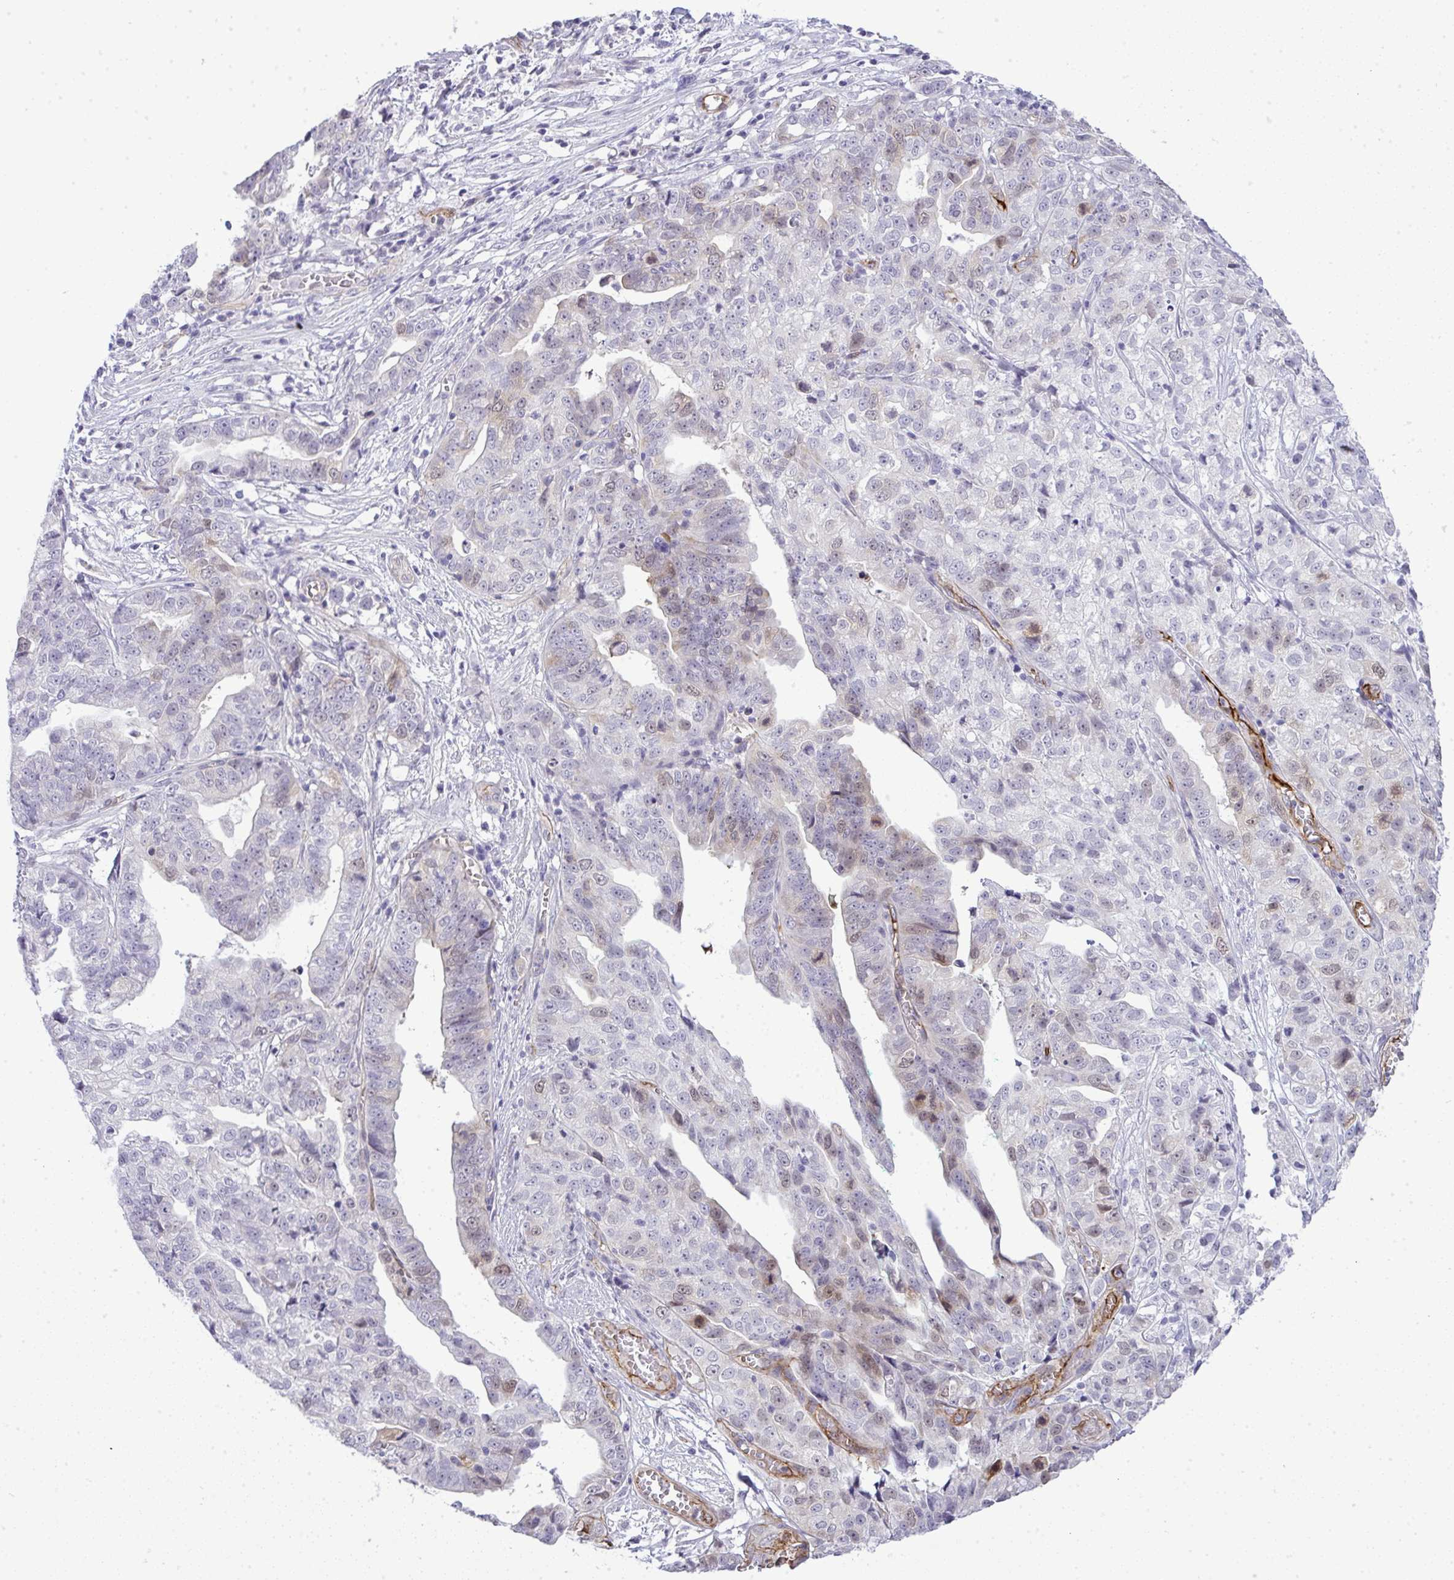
{"staining": {"intensity": "weak", "quantity": "<25%", "location": "nuclear"}, "tissue": "stomach cancer", "cell_type": "Tumor cells", "image_type": "cancer", "snomed": [{"axis": "morphology", "description": "Adenocarcinoma, NOS"}, {"axis": "topography", "description": "Stomach, upper"}], "caption": "An IHC photomicrograph of stomach cancer (adenocarcinoma) is shown. There is no staining in tumor cells of stomach cancer (adenocarcinoma).", "gene": "UBE2S", "patient": {"sex": "female", "age": 67}}